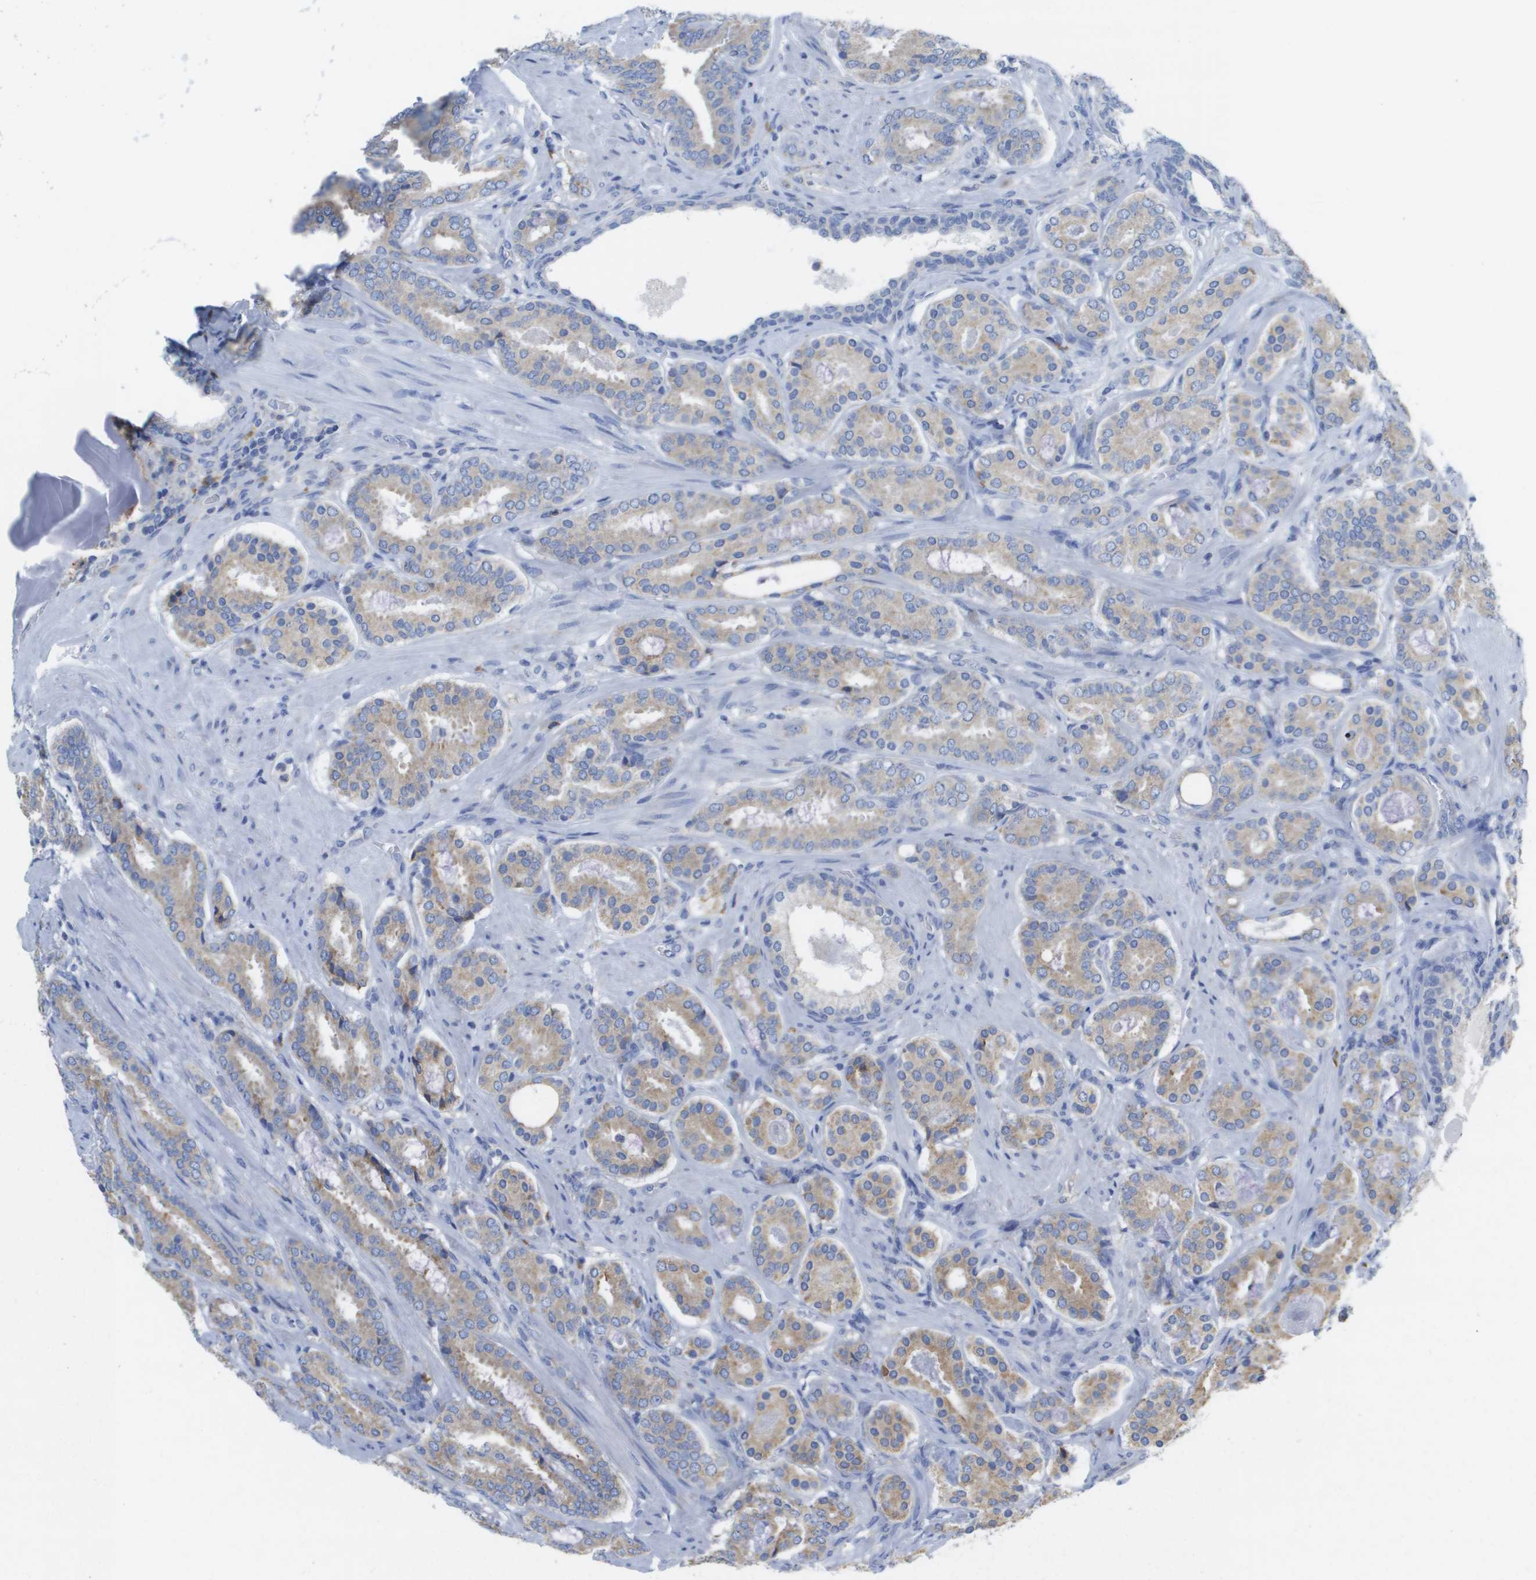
{"staining": {"intensity": "weak", "quantity": "25%-75%", "location": "cytoplasmic/membranous"}, "tissue": "prostate cancer", "cell_type": "Tumor cells", "image_type": "cancer", "snomed": [{"axis": "morphology", "description": "Adenocarcinoma, Low grade"}, {"axis": "topography", "description": "Prostate"}], "caption": "Protein staining by immunohistochemistry (IHC) reveals weak cytoplasmic/membranous expression in approximately 25%-75% of tumor cells in prostate cancer (adenocarcinoma (low-grade)).", "gene": "SDR42E1", "patient": {"sex": "male", "age": 69}}